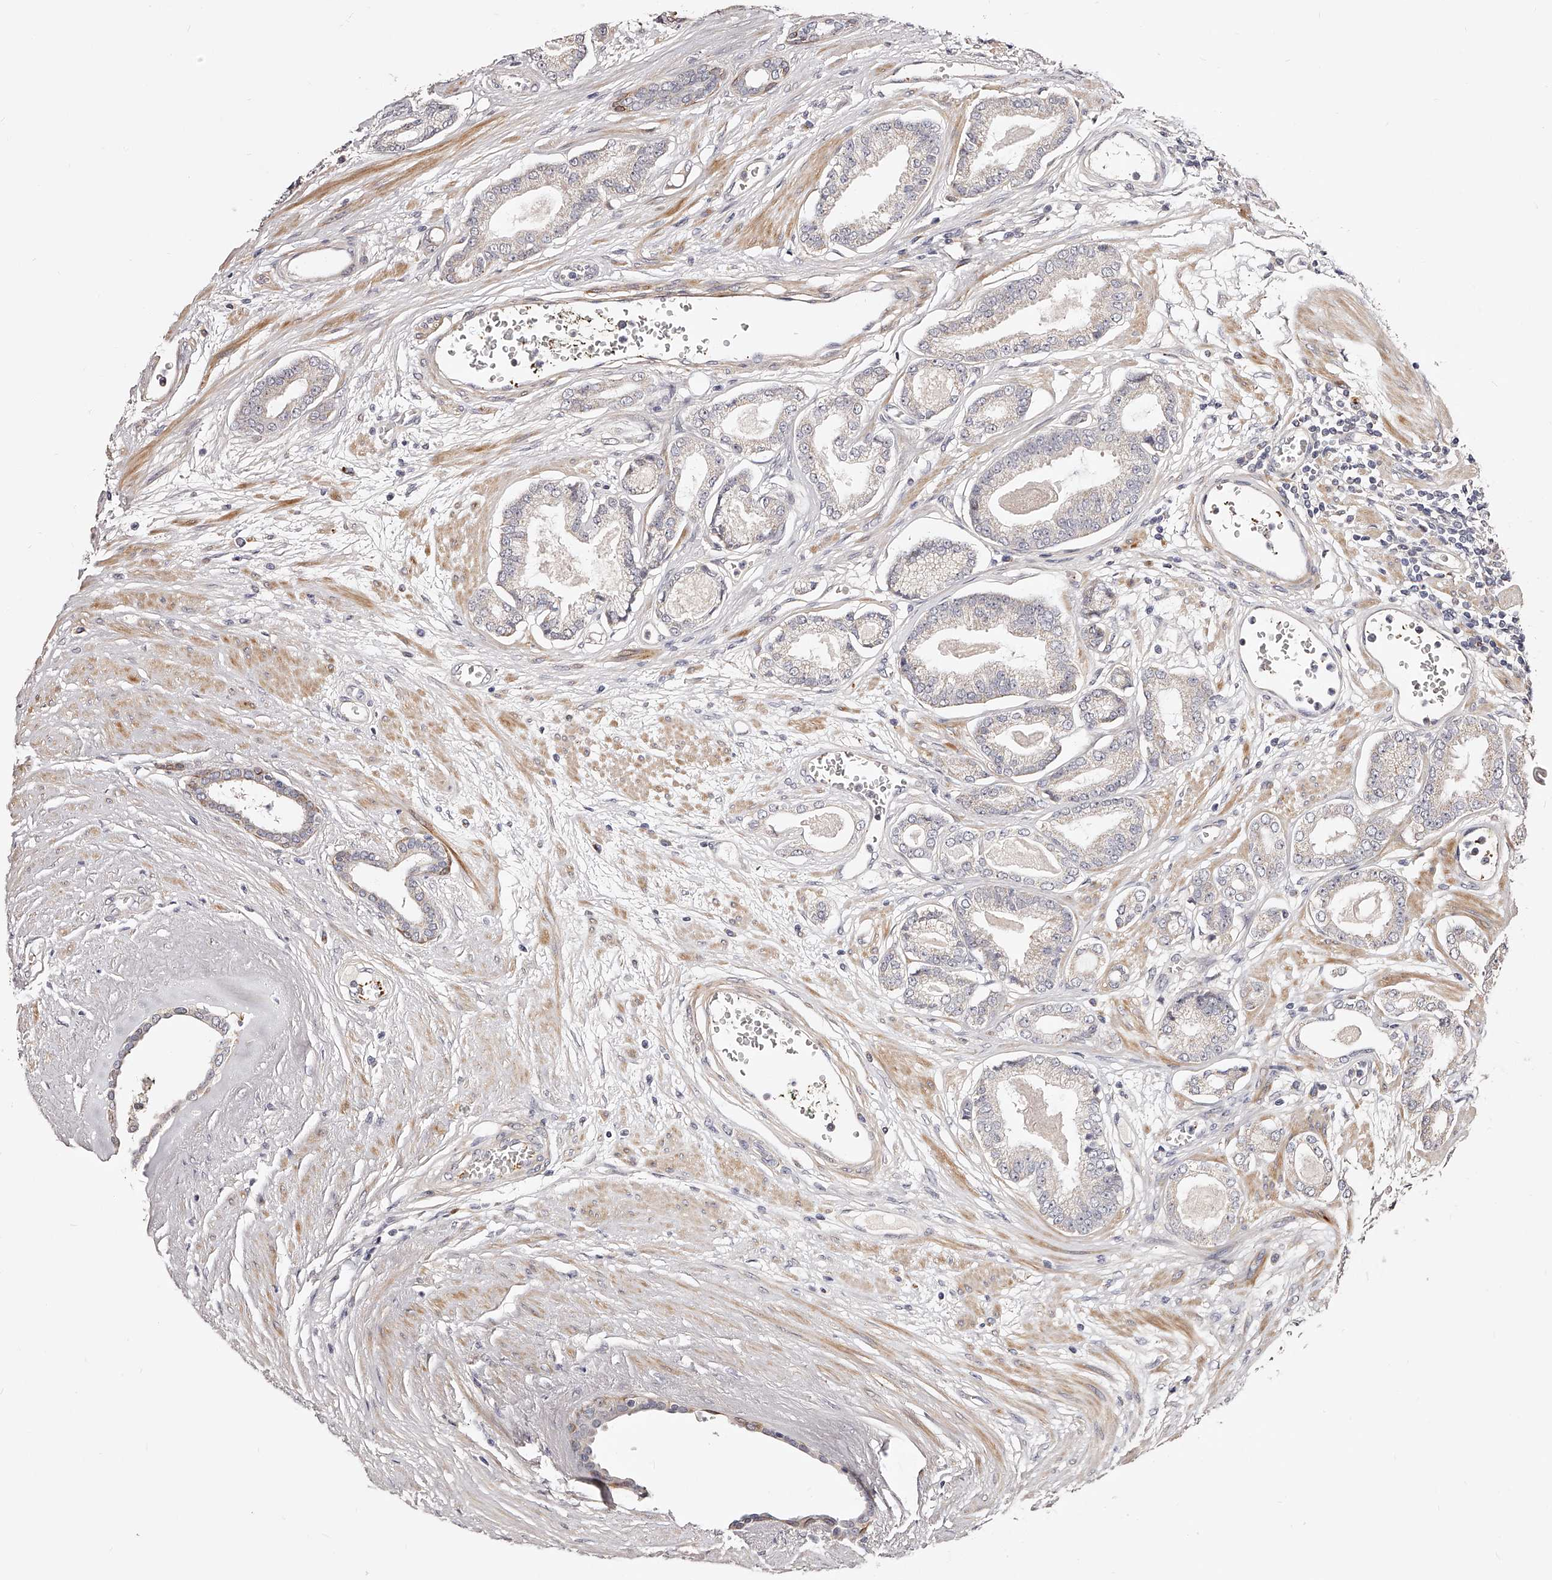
{"staining": {"intensity": "negative", "quantity": "none", "location": "none"}, "tissue": "prostate cancer", "cell_type": "Tumor cells", "image_type": "cancer", "snomed": [{"axis": "morphology", "description": "Adenocarcinoma, Low grade"}, {"axis": "topography", "description": "Prostate"}], "caption": "Immunohistochemistry image of human prostate cancer (low-grade adenocarcinoma) stained for a protein (brown), which reveals no expression in tumor cells.", "gene": "ZNF502", "patient": {"sex": "male", "age": 60}}